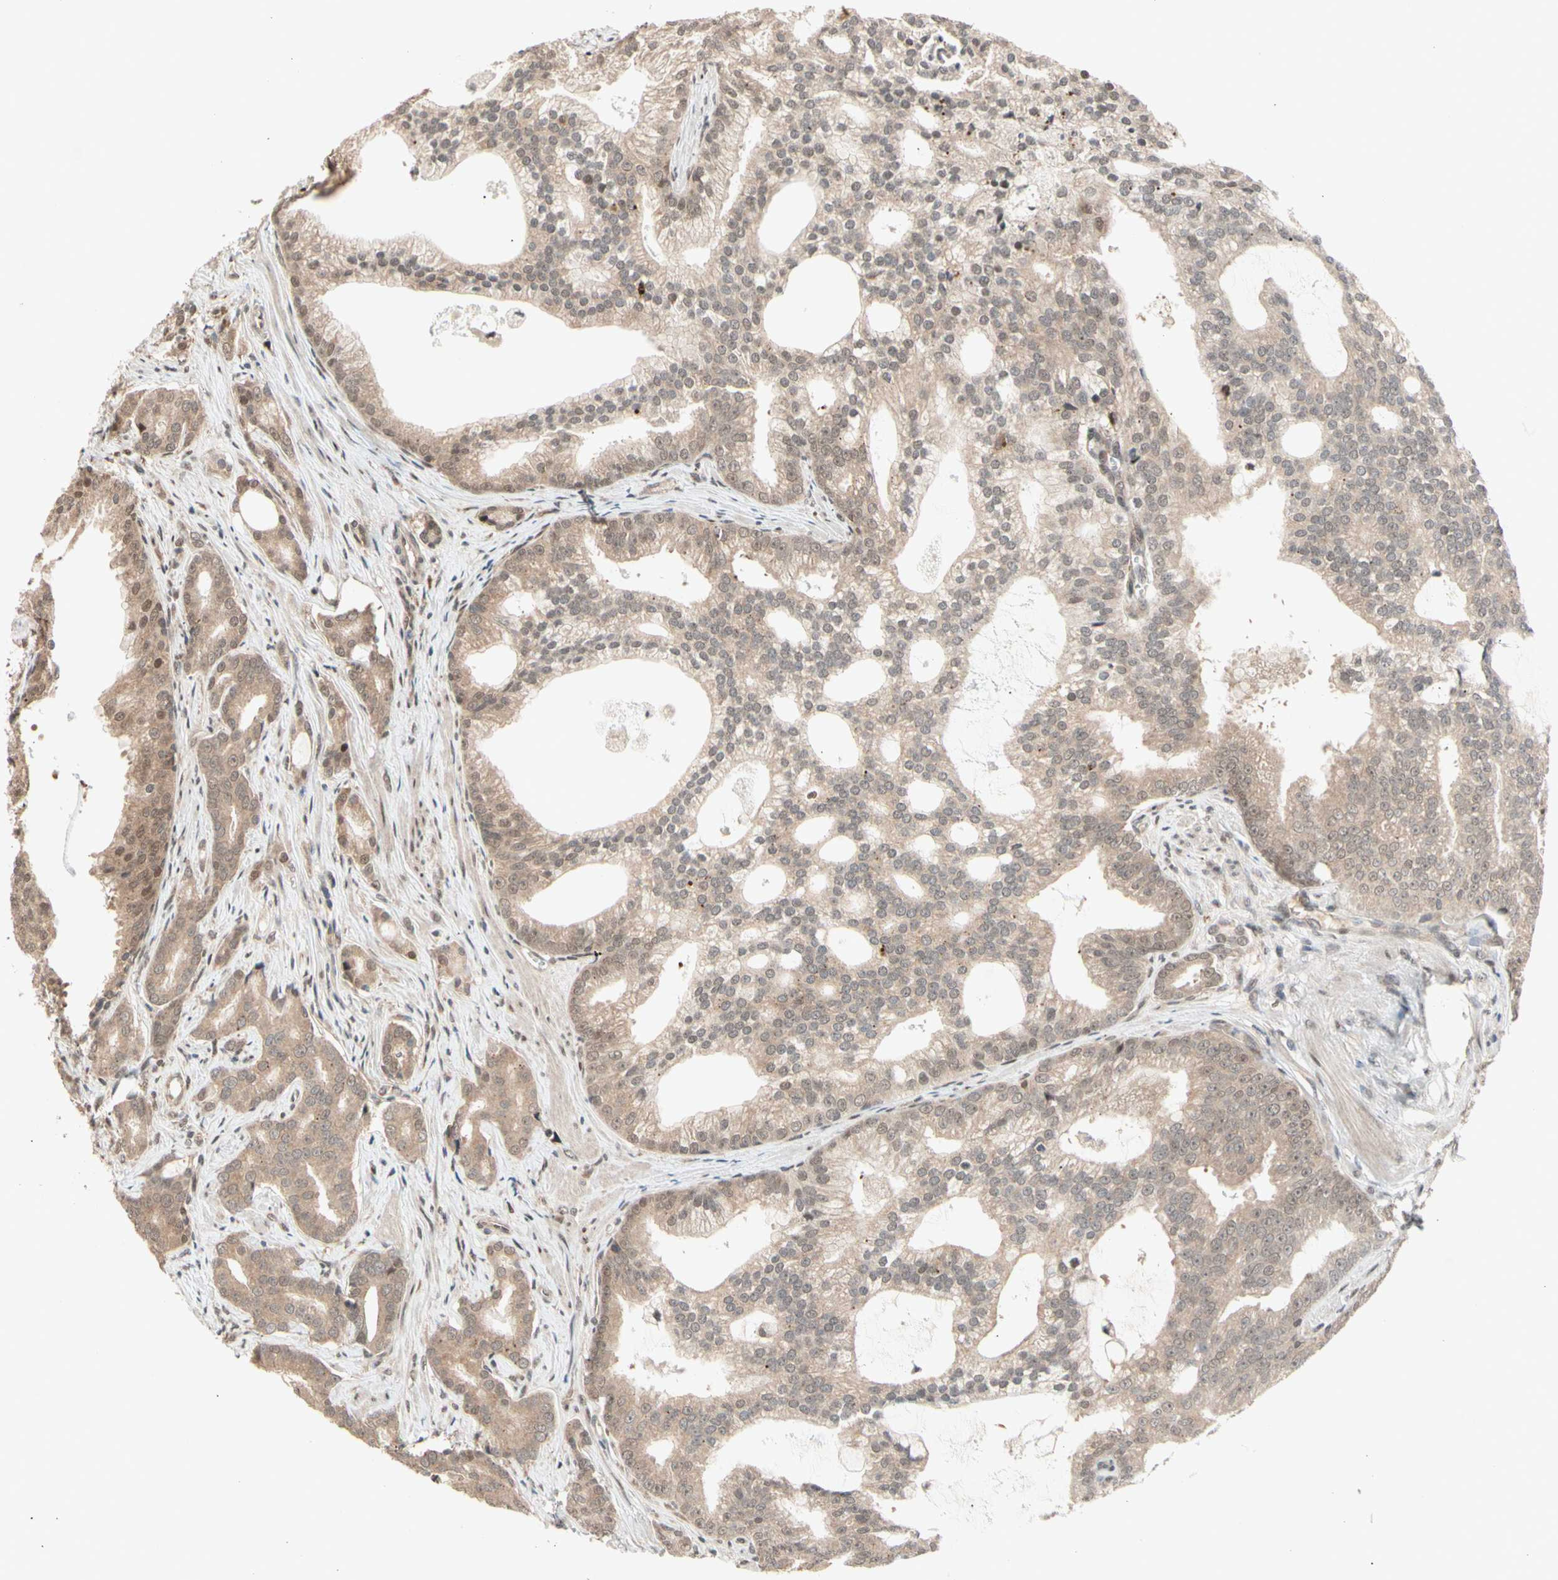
{"staining": {"intensity": "weak", "quantity": ">75%", "location": "cytoplasmic/membranous"}, "tissue": "prostate cancer", "cell_type": "Tumor cells", "image_type": "cancer", "snomed": [{"axis": "morphology", "description": "Adenocarcinoma, Low grade"}, {"axis": "topography", "description": "Prostate"}], "caption": "Brown immunohistochemical staining in human prostate cancer (low-grade adenocarcinoma) shows weak cytoplasmic/membranous expression in about >75% of tumor cells. (DAB (3,3'-diaminobenzidine) IHC with brightfield microscopy, high magnification).", "gene": "NGEF", "patient": {"sex": "male", "age": 58}}